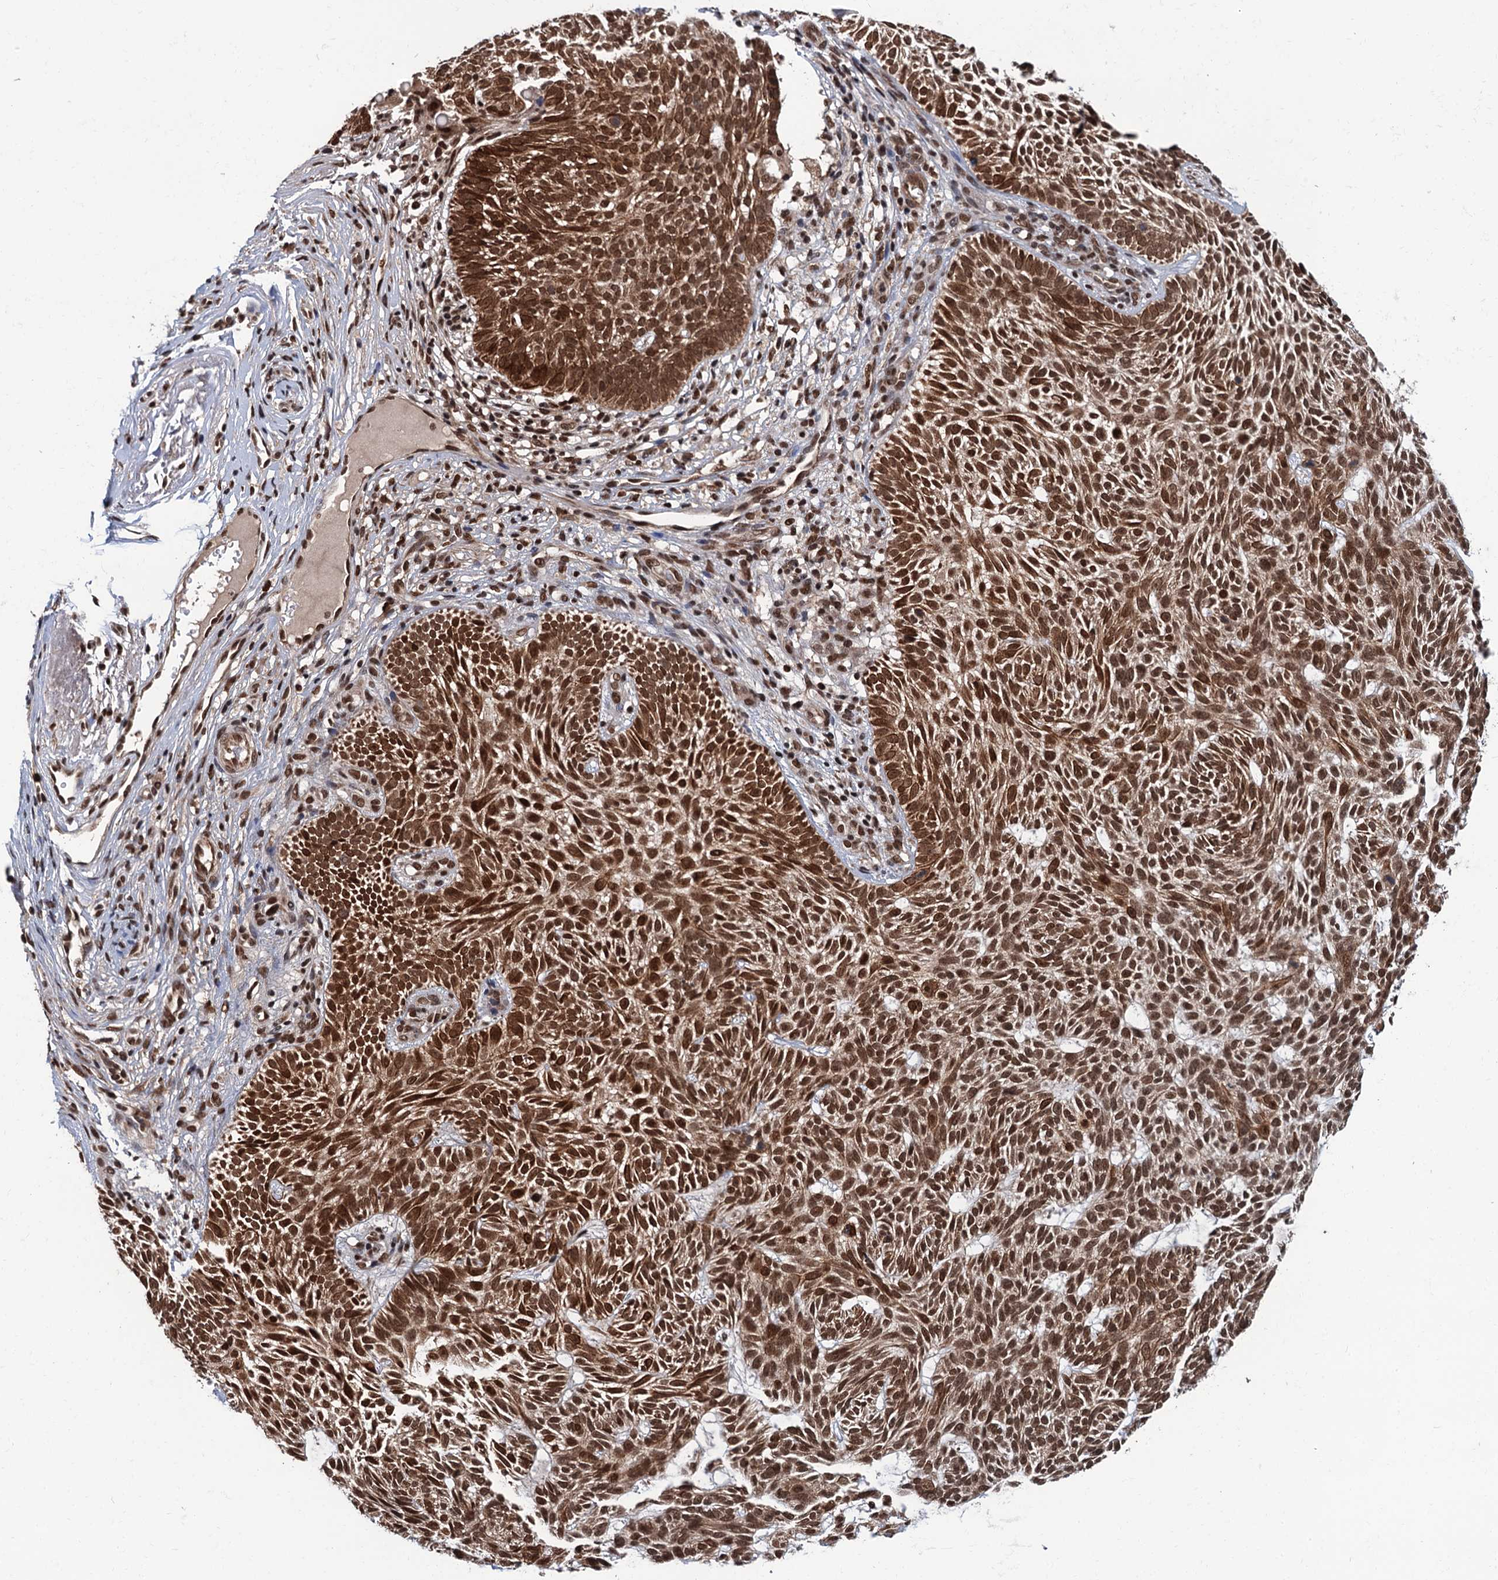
{"staining": {"intensity": "strong", "quantity": ">75%", "location": "nuclear"}, "tissue": "skin cancer", "cell_type": "Tumor cells", "image_type": "cancer", "snomed": [{"axis": "morphology", "description": "Basal cell carcinoma"}, {"axis": "topography", "description": "Skin"}], "caption": "Strong nuclear expression for a protein is seen in approximately >75% of tumor cells of skin cancer using IHC.", "gene": "RASSF4", "patient": {"sex": "male", "age": 75}}